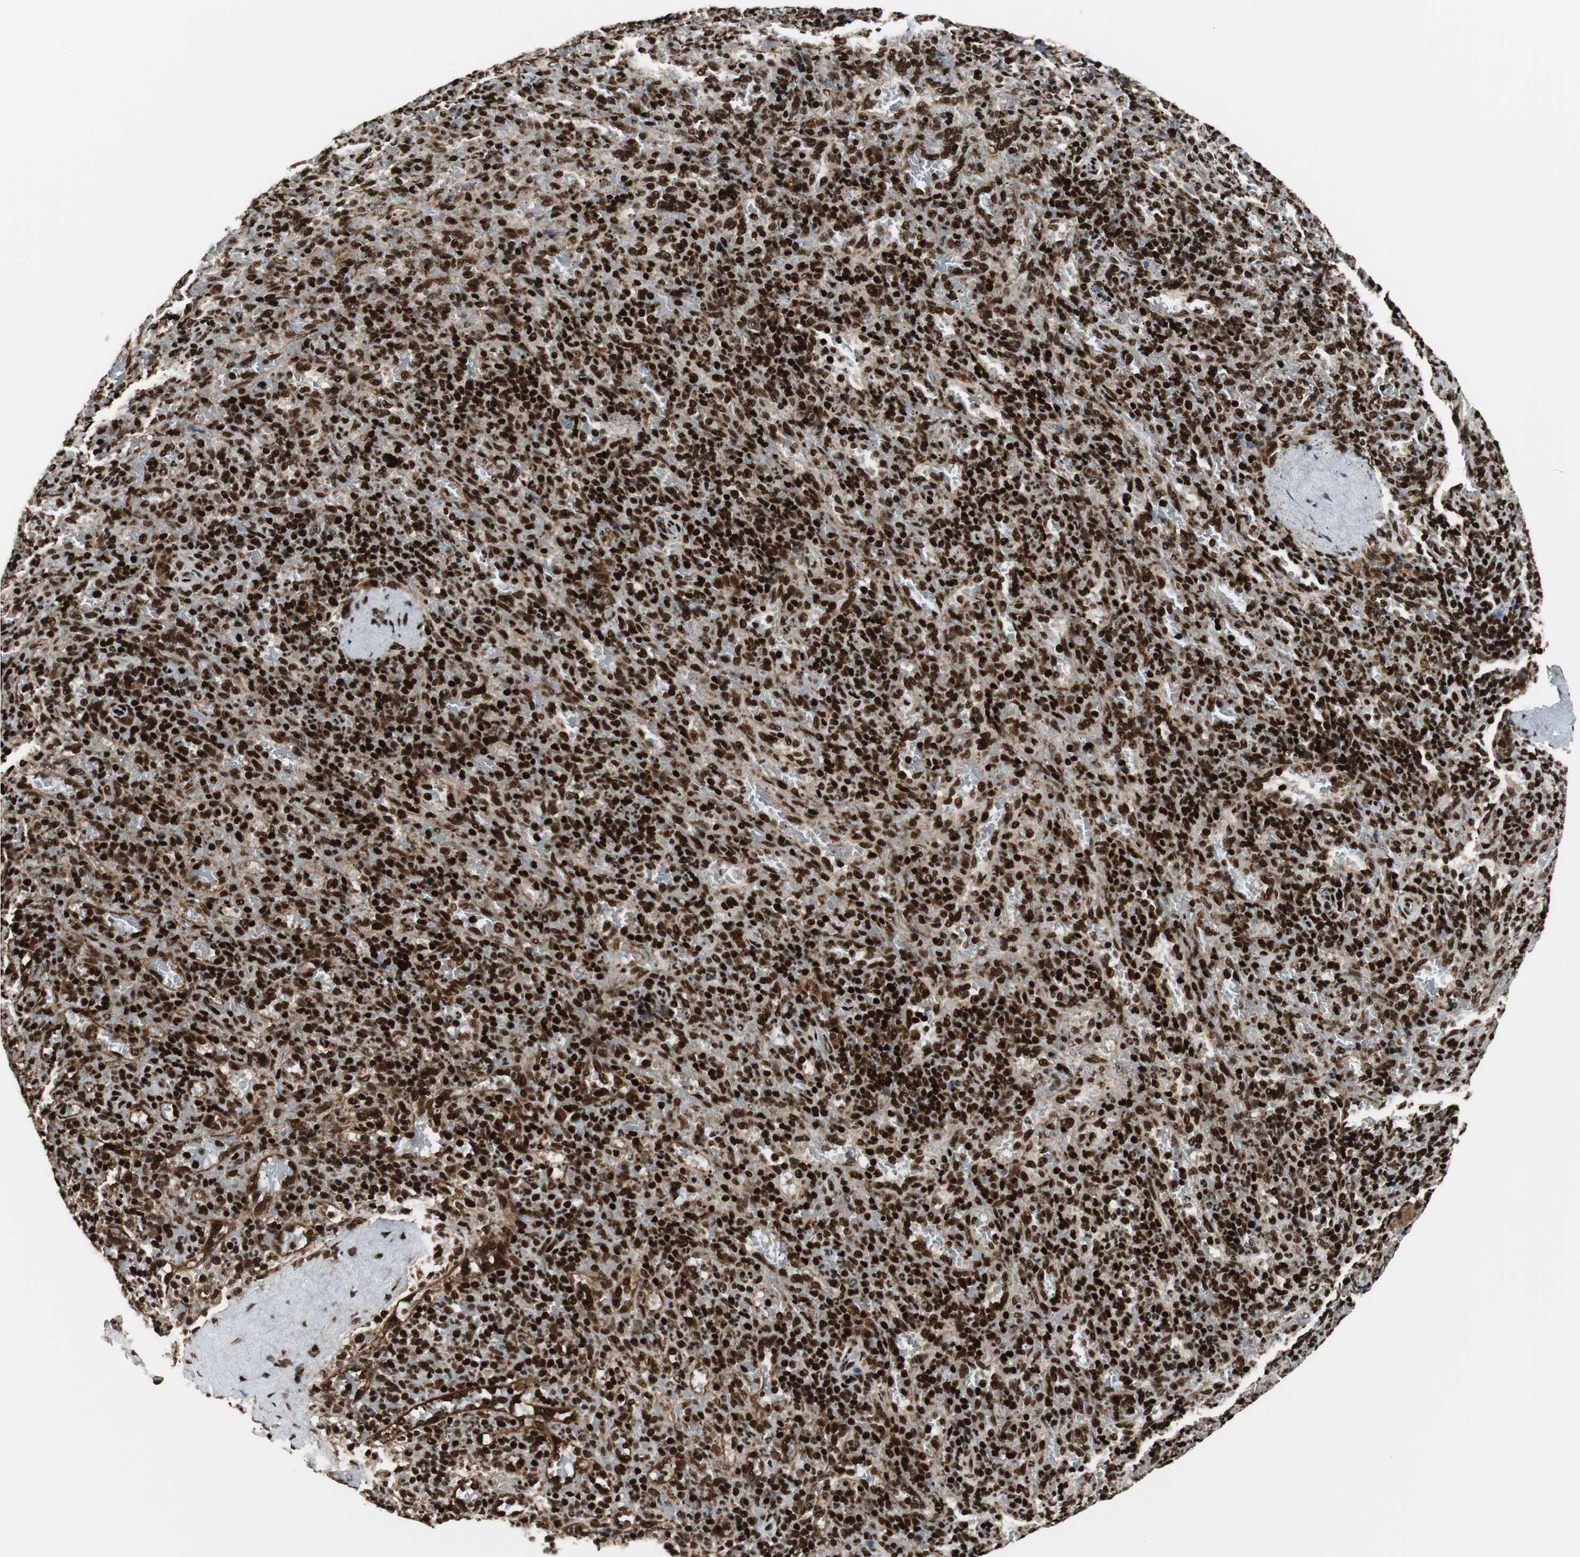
{"staining": {"intensity": "strong", "quantity": "25%-75%", "location": "nuclear"}, "tissue": "spleen", "cell_type": "Cells in red pulp", "image_type": "normal", "snomed": [{"axis": "morphology", "description": "Normal tissue, NOS"}, {"axis": "topography", "description": "Spleen"}], "caption": "A brown stain labels strong nuclear staining of a protein in cells in red pulp of normal spleen. (IHC, brightfield microscopy, high magnification).", "gene": "HDAC1", "patient": {"sex": "female", "age": 43}}